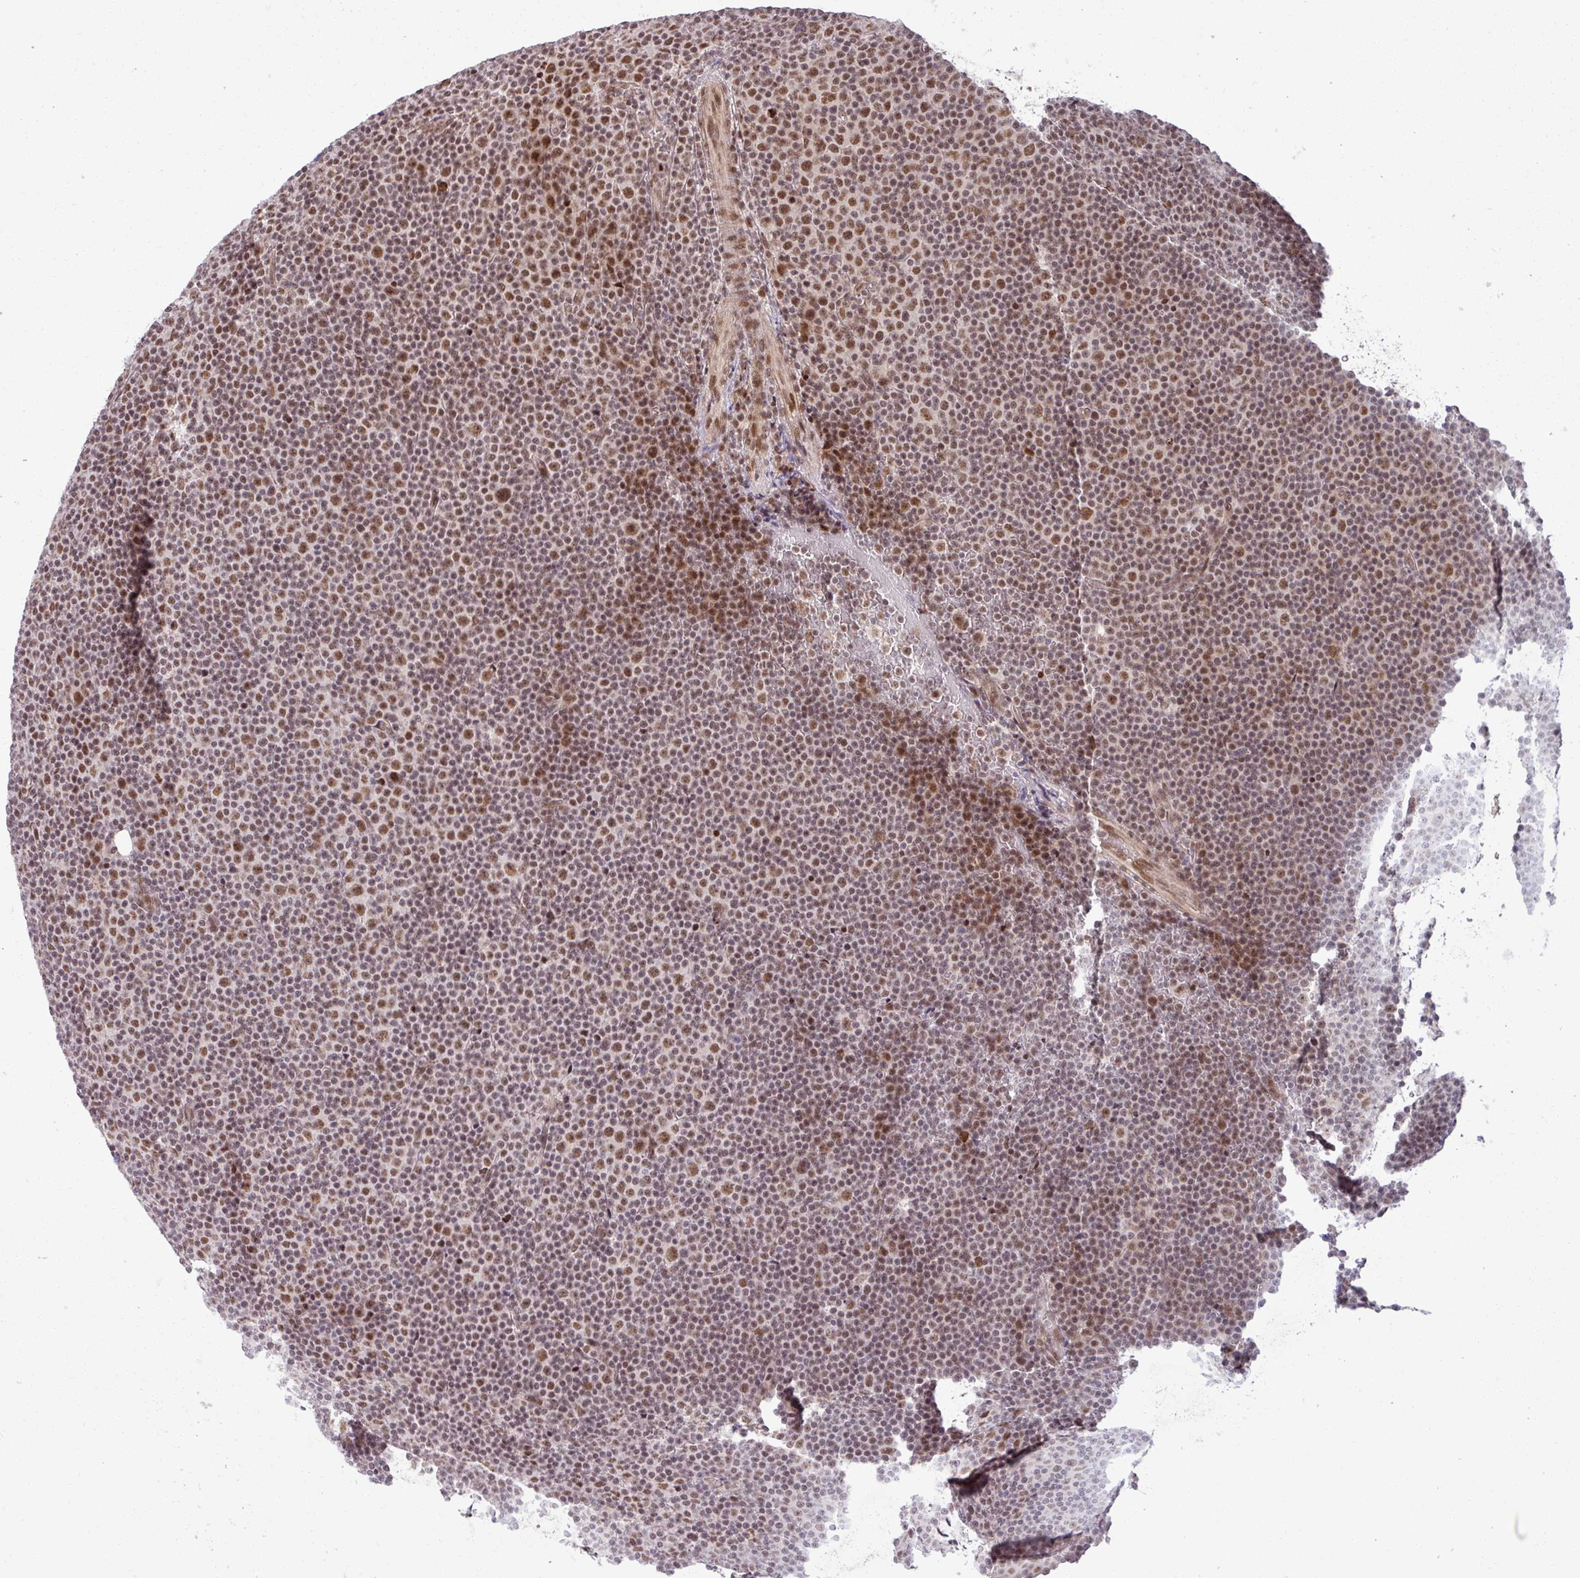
{"staining": {"intensity": "moderate", "quantity": ">75%", "location": "nuclear"}, "tissue": "lymphoma", "cell_type": "Tumor cells", "image_type": "cancer", "snomed": [{"axis": "morphology", "description": "Malignant lymphoma, non-Hodgkin's type, Low grade"}, {"axis": "topography", "description": "Lymph node"}], "caption": "Moderate nuclear expression for a protein is seen in about >75% of tumor cells of lymphoma using immunohistochemistry (IHC).", "gene": "PTPN20", "patient": {"sex": "female", "age": 67}}